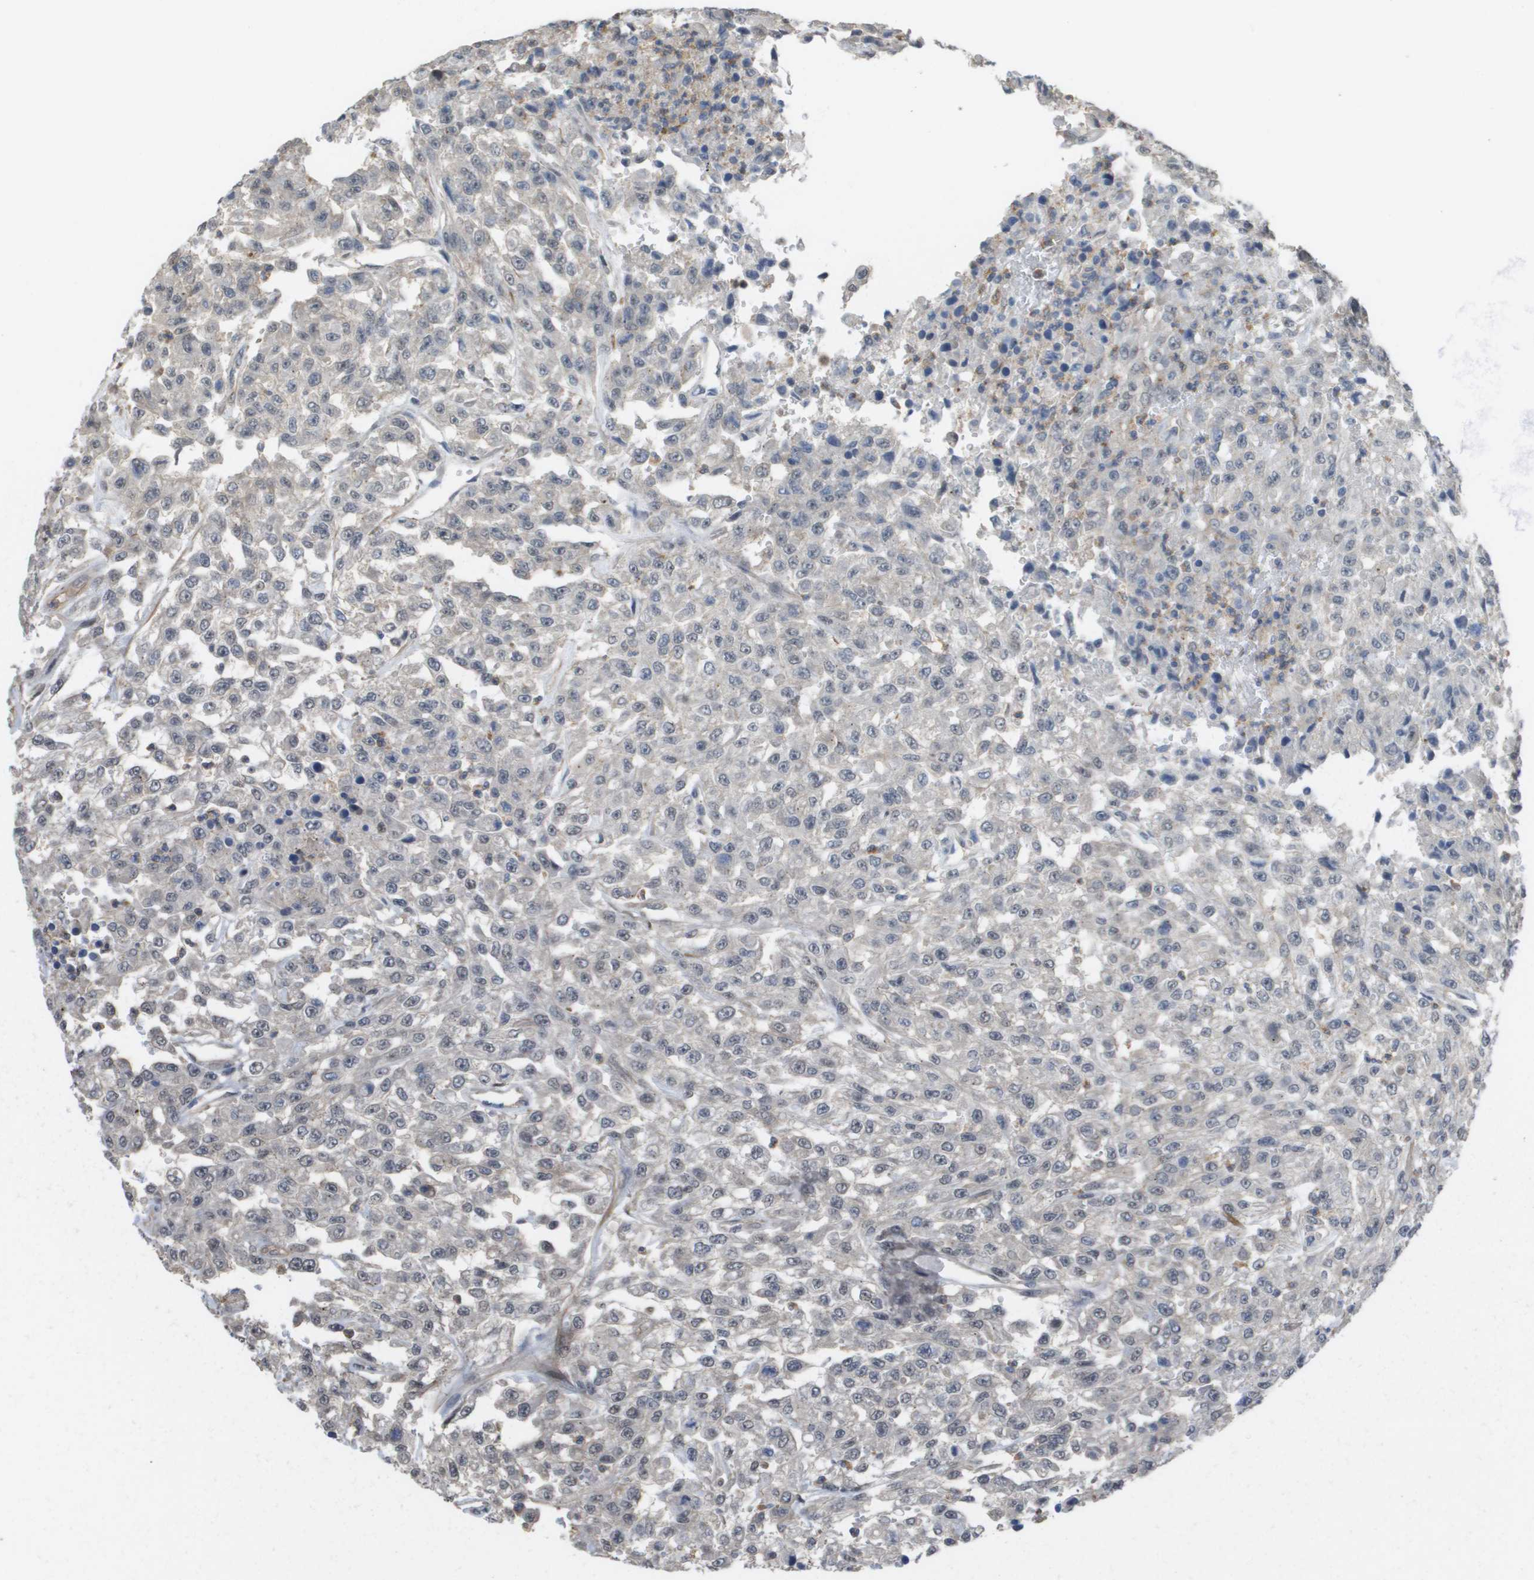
{"staining": {"intensity": "negative", "quantity": "none", "location": "none"}, "tissue": "urothelial cancer", "cell_type": "Tumor cells", "image_type": "cancer", "snomed": [{"axis": "morphology", "description": "Urothelial carcinoma, High grade"}, {"axis": "topography", "description": "Urinary bladder"}], "caption": "High power microscopy histopathology image of an immunohistochemistry (IHC) micrograph of high-grade urothelial carcinoma, revealing no significant positivity in tumor cells.", "gene": "RNF112", "patient": {"sex": "male", "age": 46}}